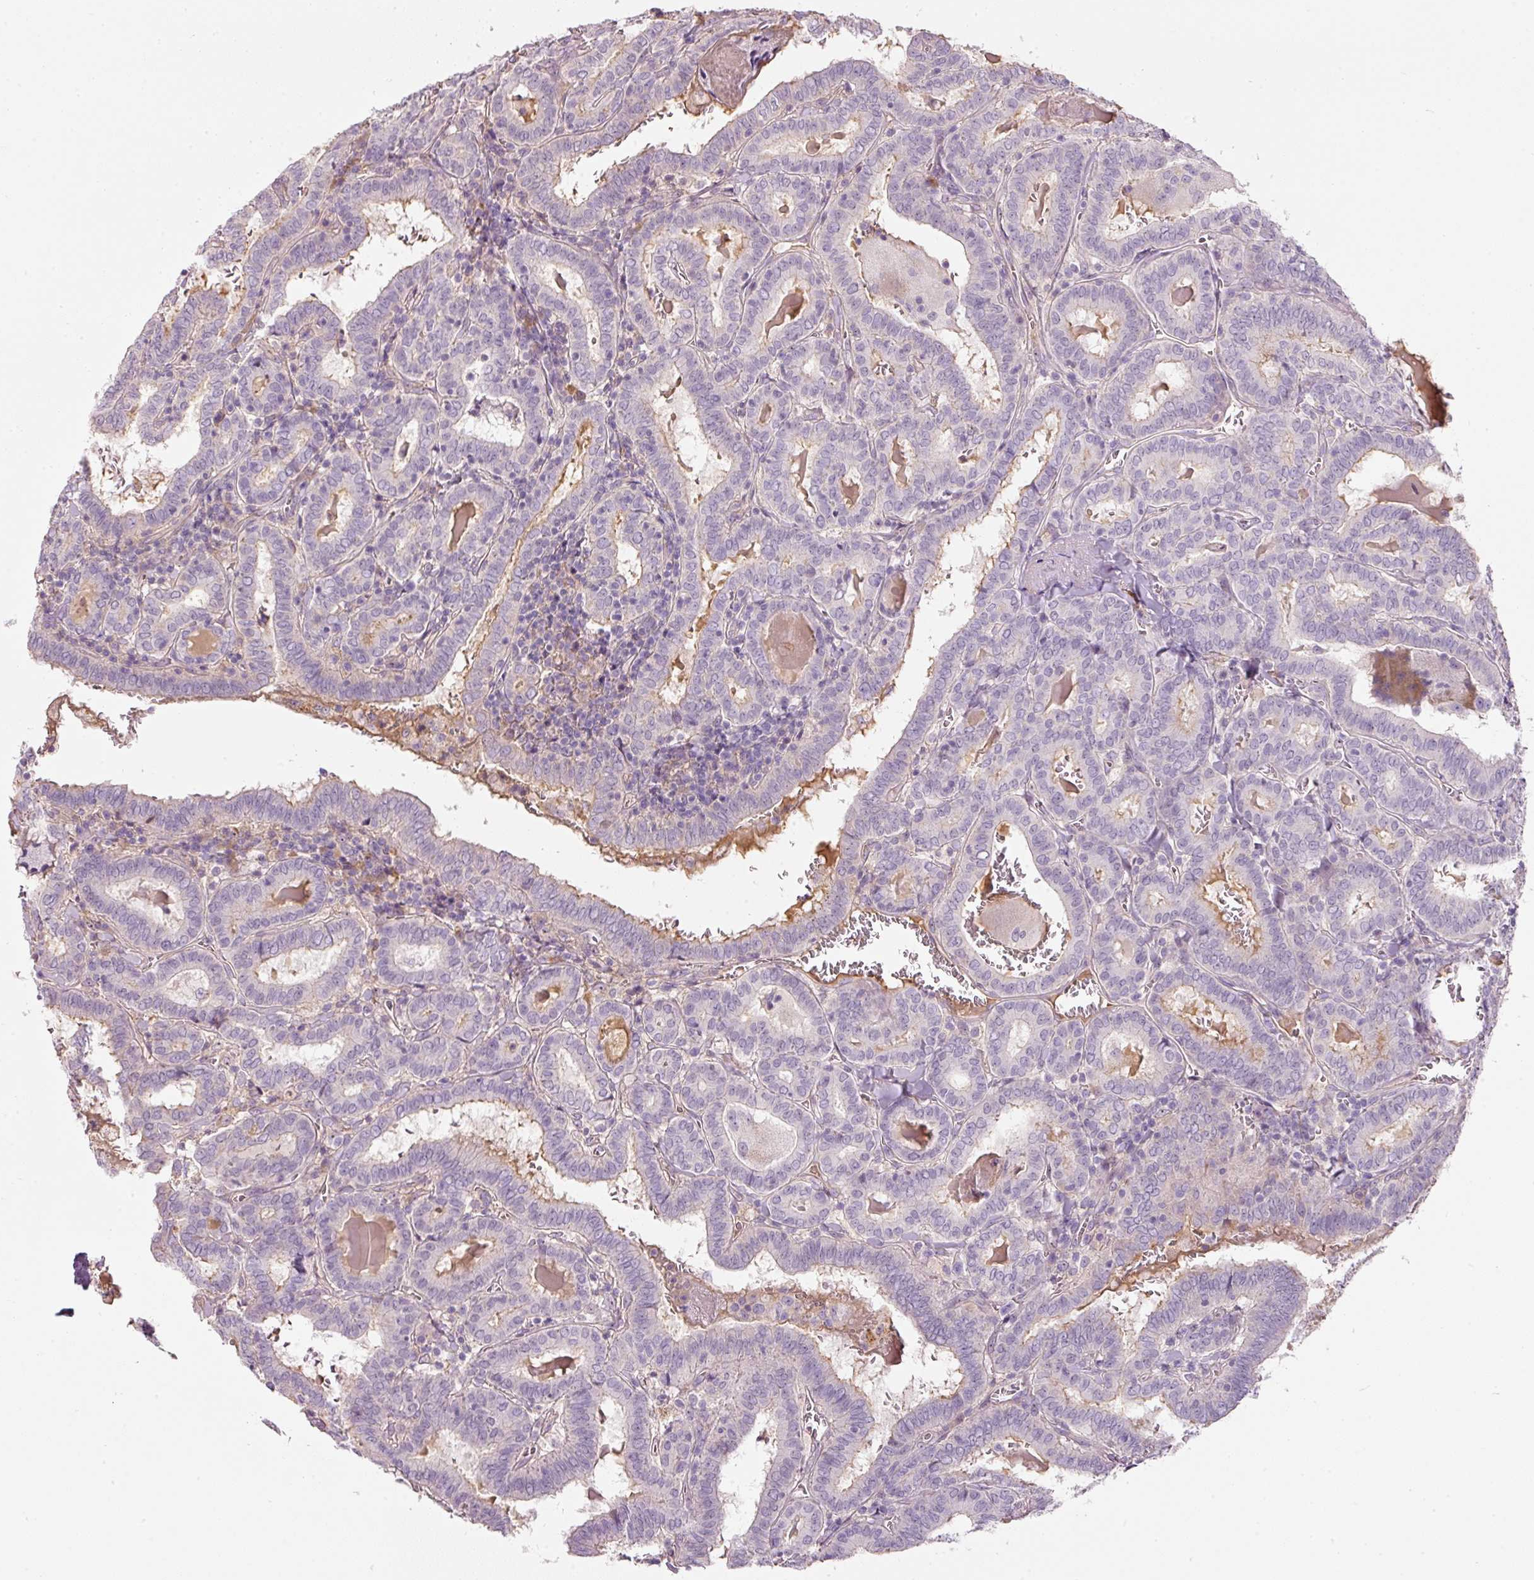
{"staining": {"intensity": "negative", "quantity": "none", "location": "none"}, "tissue": "thyroid cancer", "cell_type": "Tumor cells", "image_type": "cancer", "snomed": [{"axis": "morphology", "description": "Papillary adenocarcinoma, NOS"}, {"axis": "topography", "description": "Thyroid gland"}], "caption": "The photomicrograph exhibits no staining of tumor cells in thyroid papillary adenocarcinoma.", "gene": "TMEM37", "patient": {"sex": "female", "age": 72}}